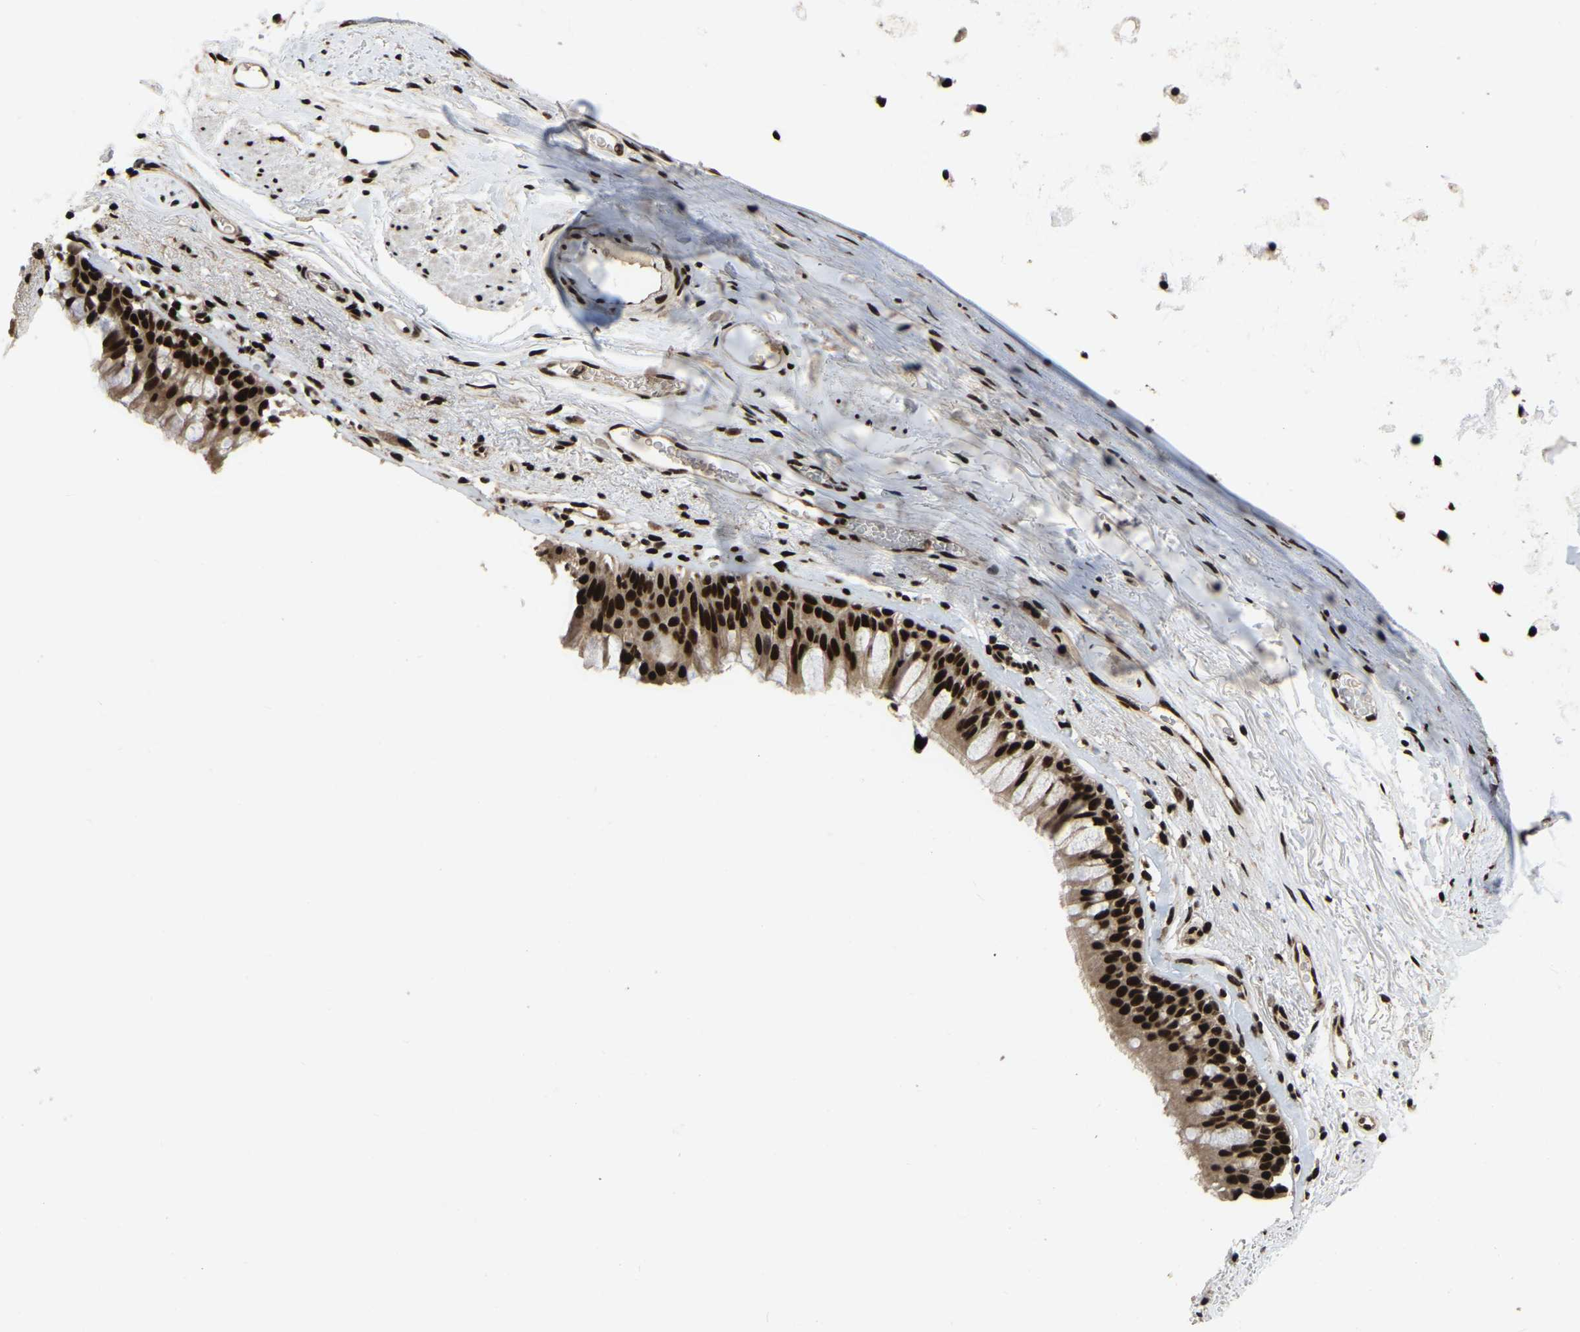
{"staining": {"intensity": "strong", "quantity": ">75%", "location": "nuclear"}, "tissue": "bronchus", "cell_type": "Respiratory epithelial cells", "image_type": "normal", "snomed": [{"axis": "morphology", "description": "Normal tissue, NOS"}, {"axis": "topography", "description": "Cartilage tissue"}, {"axis": "topography", "description": "Bronchus"}], "caption": "The micrograph reveals immunohistochemical staining of unremarkable bronchus. There is strong nuclear staining is identified in about >75% of respiratory epithelial cells. The staining is performed using DAB brown chromogen to label protein expression. The nuclei are counter-stained blue using hematoxylin.", "gene": "TBL1XR1", "patient": {"sex": "female", "age": 53}}